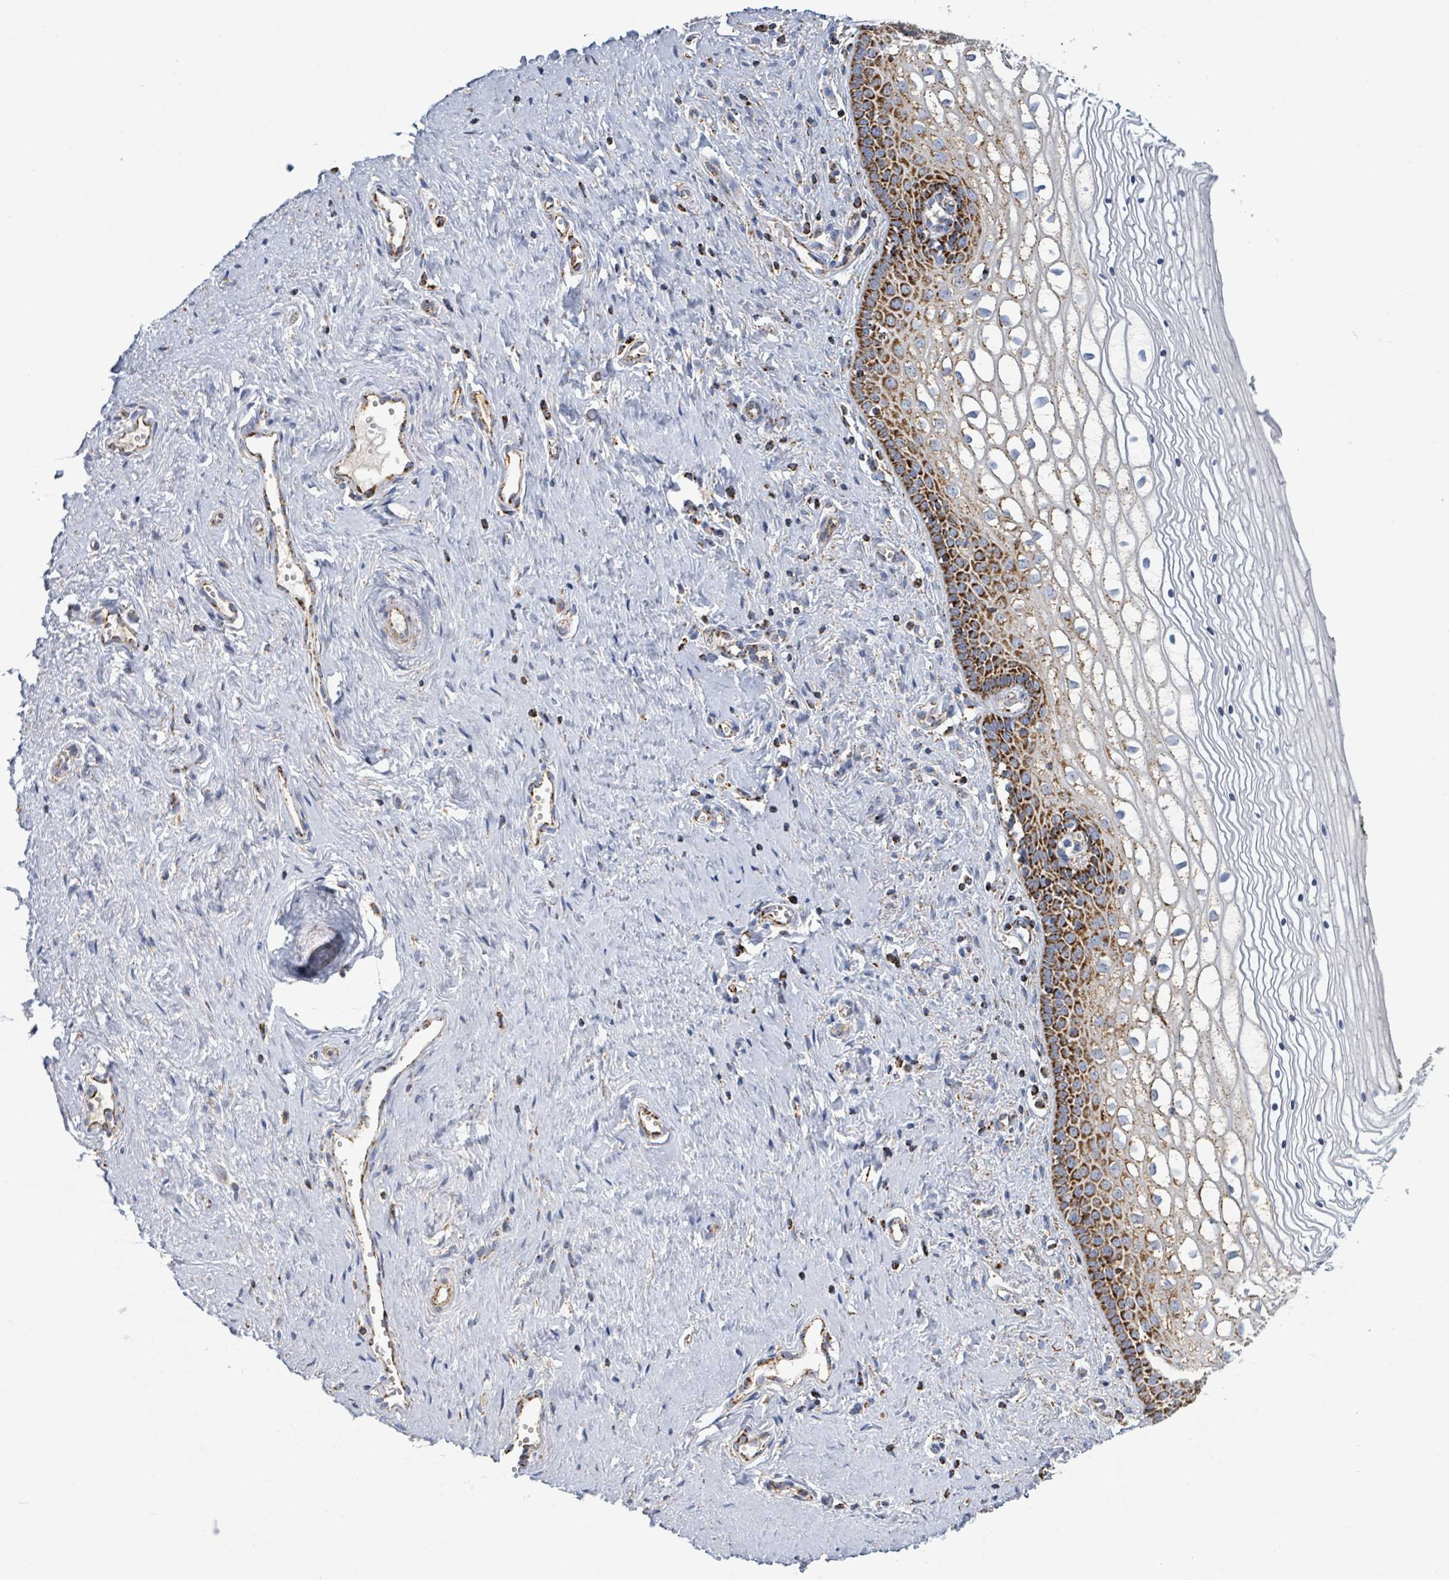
{"staining": {"intensity": "strong", "quantity": "25%-75%", "location": "cytoplasmic/membranous"}, "tissue": "vagina", "cell_type": "Squamous epithelial cells", "image_type": "normal", "snomed": [{"axis": "morphology", "description": "Normal tissue, NOS"}, {"axis": "topography", "description": "Vagina"}], "caption": "Immunohistochemistry staining of benign vagina, which reveals high levels of strong cytoplasmic/membranous expression in about 25%-75% of squamous epithelial cells indicating strong cytoplasmic/membranous protein positivity. The staining was performed using DAB (3,3'-diaminobenzidine) (brown) for protein detection and nuclei were counterstained in hematoxylin (blue).", "gene": "SUCLG2", "patient": {"sex": "female", "age": 59}}